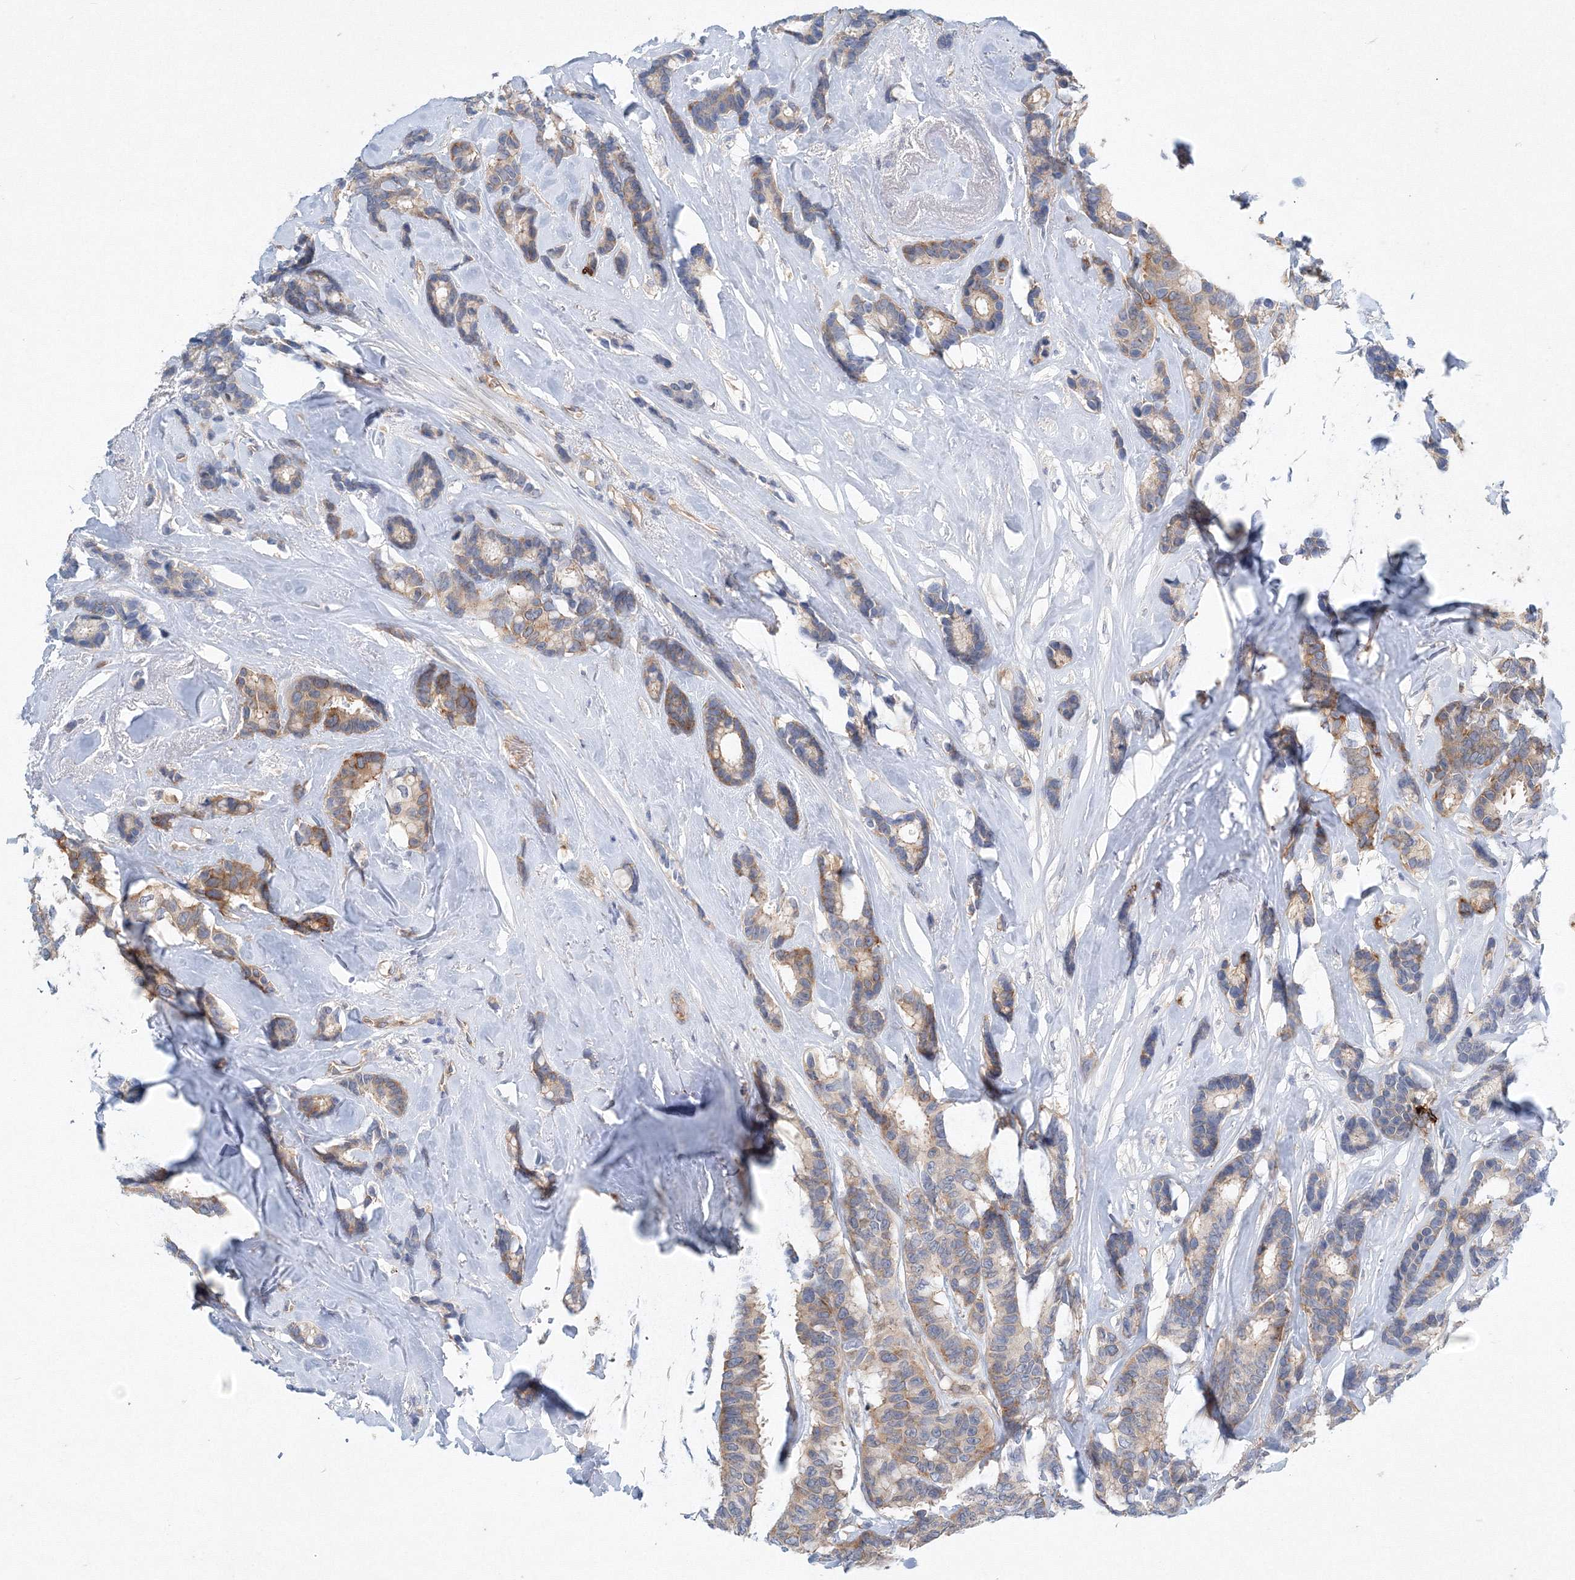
{"staining": {"intensity": "weak", "quantity": "25%-75%", "location": "cytoplasmic/membranous"}, "tissue": "breast cancer", "cell_type": "Tumor cells", "image_type": "cancer", "snomed": [{"axis": "morphology", "description": "Duct carcinoma"}, {"axis": "topography", "description": "Breast"}], "caption": "Immunohistochemical staining of breast cancer (invasive ductal carcinoma) demonstrates low levels of weak cytoplasmic/membranous protein staining in approximately 25%-75% of tumor cells. The protein of interest is stained brown, and the nuclei are stained in blue (DAB IHC with brightfield microscopy, high magnification).", "gene": "TANC1", "patient": {"sex": "female", "age": 87}}